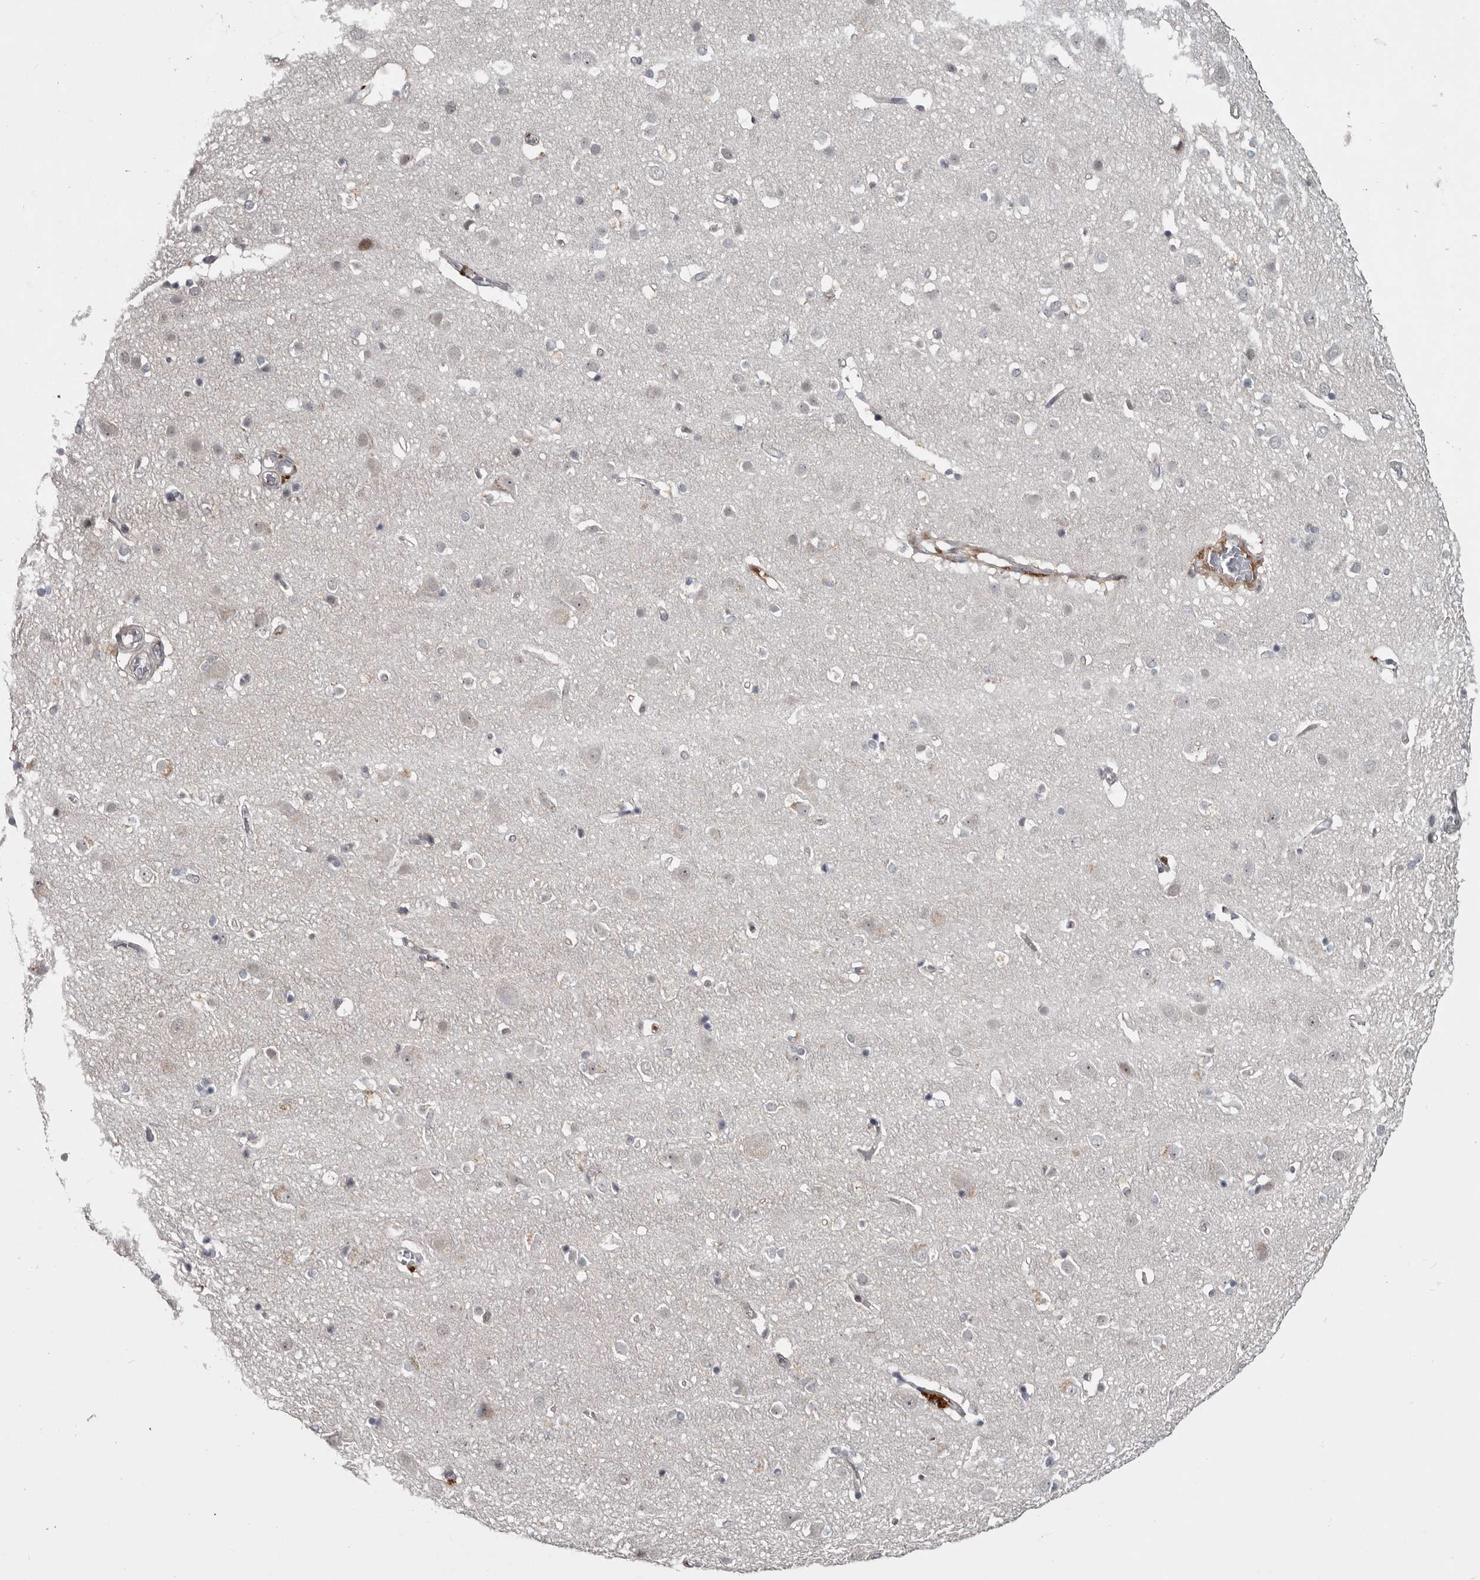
{"staining": {"intensity": "negative", "quantity": "none", "location": "none"}, "tissue": "cerebral cortex", "cell_type": "Endothelial cells", "image_type": "normal", "snomed": [{"axis": "morphology", "description": "Normal tissue, NOS"}, {"axis": "topography", "description": "Cerebral cortex"}], "caption": "DAB immunohistochemical staining of unremarkable human cerebral cortex shows no significant expression in endothelial cells.", "gene": "ZNF277", "patient": {"sex": "male", "age": 54}}